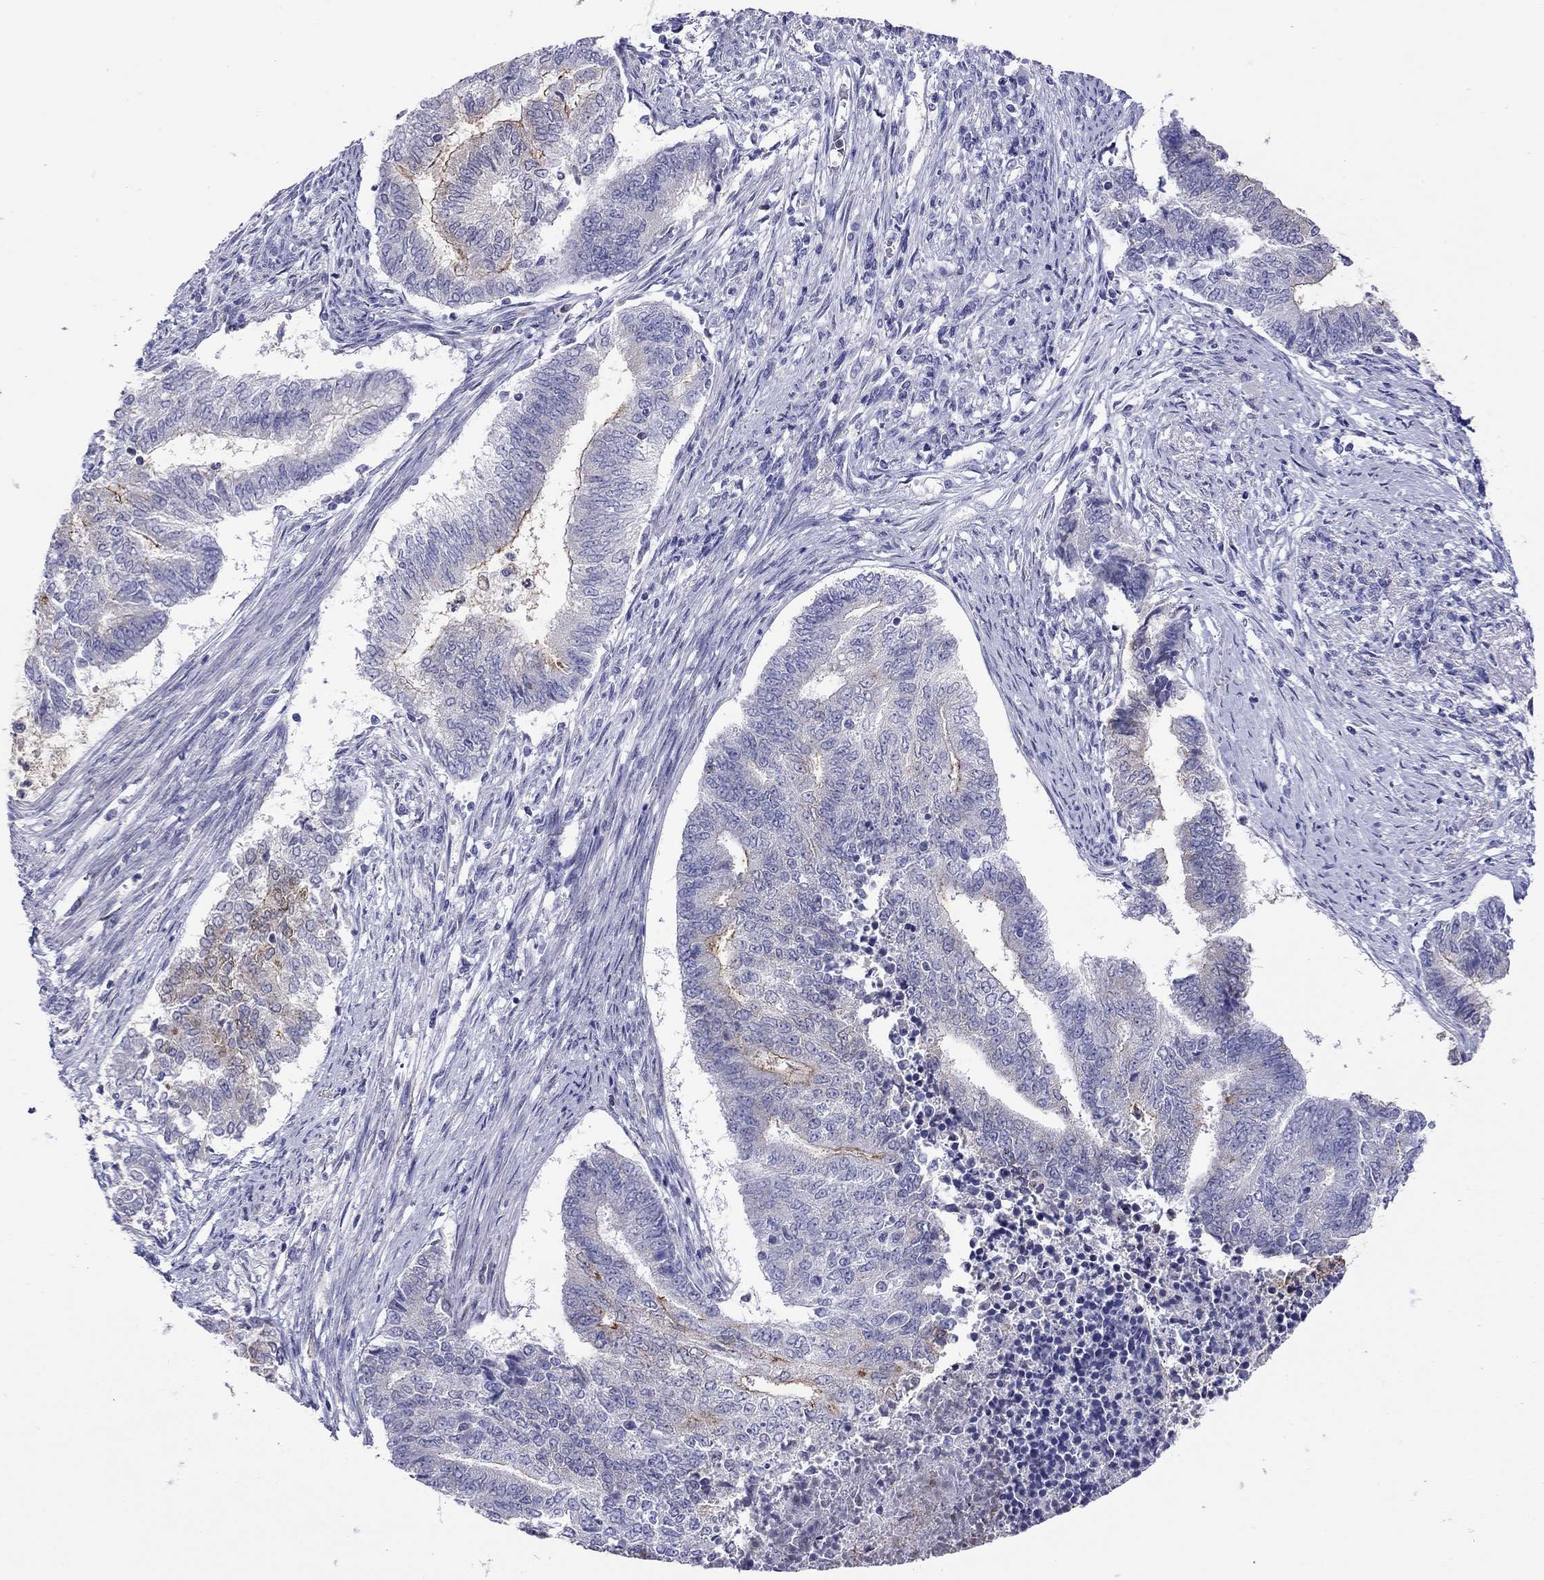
{"staining": {"intensity": "moderate", "quantity": "<25%", "location": "cytoplasmic/membranous"}, "tissue": "endometrial cancer", "cell_type": "Tumor cells", "image_type": "cancer", "snomed": [{"axis": "morphology", "description": "Adenocarcinoma, NOS"}, {"axis": "topography", "description": "Endometrium"}], "caption": "A micrograph showing moderate cytoplasmic/membranous staining in about <25% of tumor cells in adenocarcinoma (endometrial), as visualized by brown immunohistochemical staining.", "gene": "SLC46A2", "patient": {"sex": "female", "age": 65}}